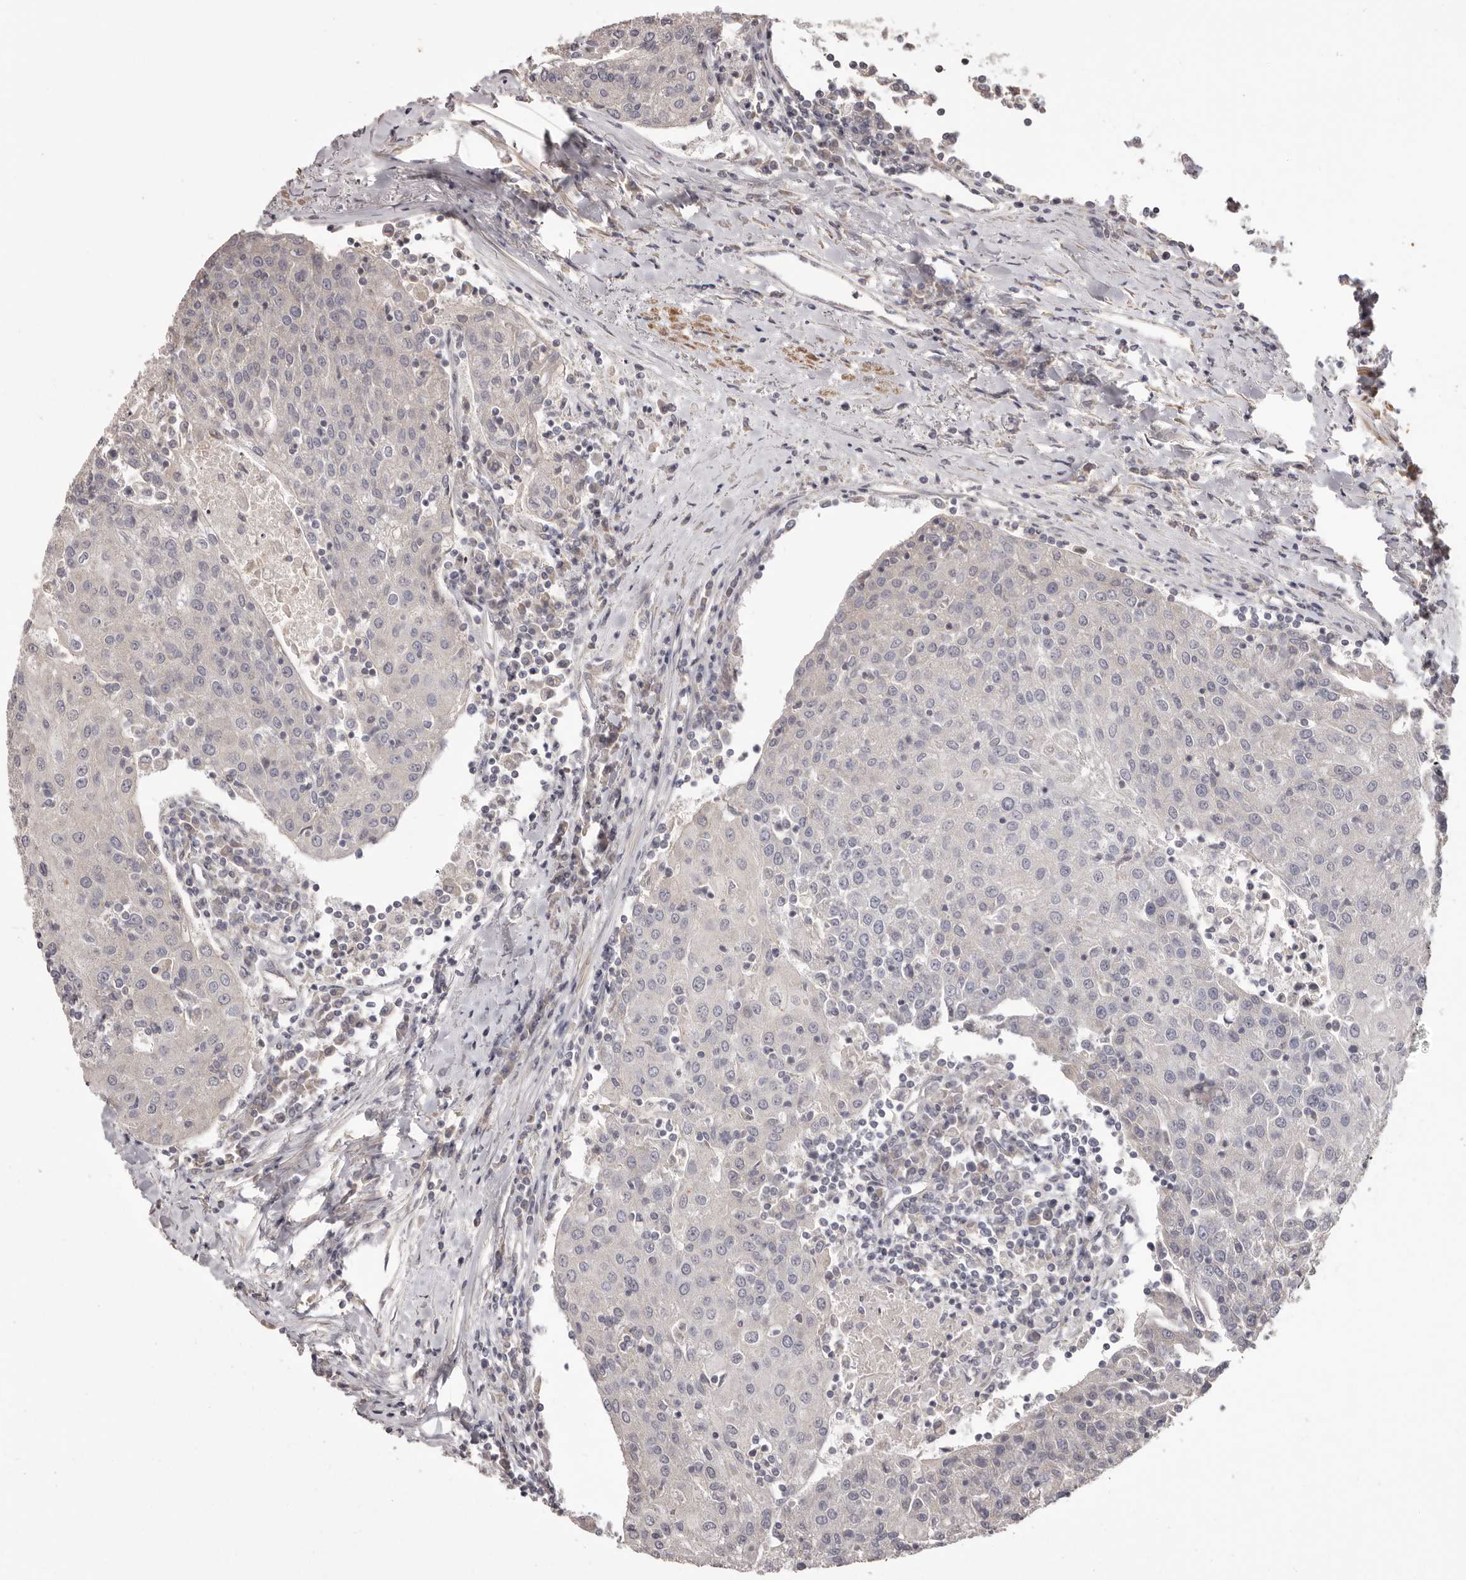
{"staining": {"intensity": "negative", "quantity": "none", "location": "none"}, "tissue": "urothelial cancer", "cell_type": "Tumor cells", "image_type": "cancer", "snomed": [{"axis": "morphology", "description": "Urothelial carcinoma, High grade"}, {"axis": "topography", "description": "Urinary bladder"}], "caption": "DAB (3,3'-diaminobenzidine) immunohistochemical staining of urothelial carcinoma (high-grade) exhibits no significant positivity in tumor cells. (Immunohistochemistry, brightfield microscopy, high magnification).", "gene": "HRH1", "patient": {"sex": "female", "age": 85}}